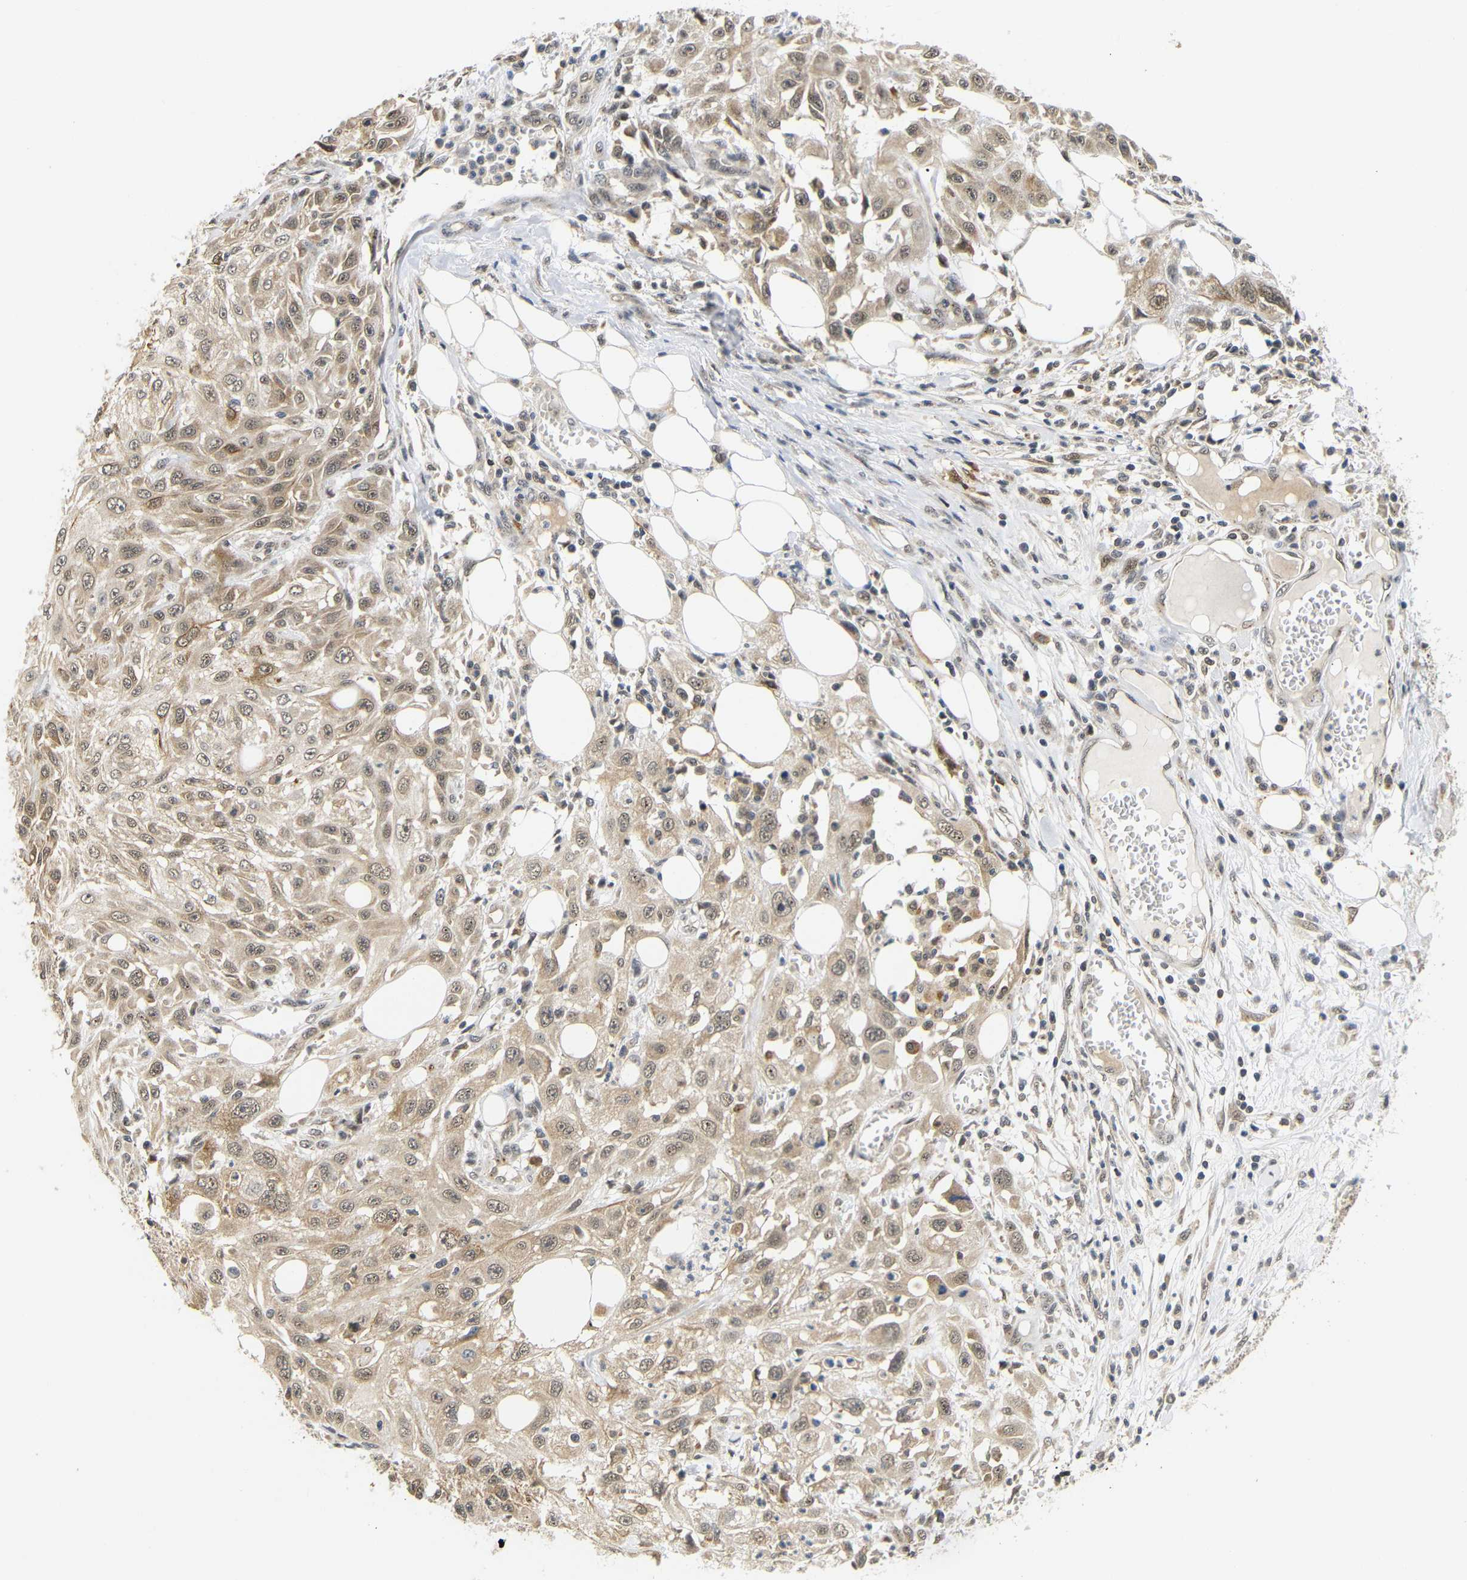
{"staining": {"intensity": "moderate", "quantity": ">75%", "location": "cytoplasmic/membranous,nuclear"}, "tissue": "skin cancer", "cell_type": "Tumor cells", "image_type": "cancer", "snomed": [{"axis": "morphology", "description": "Squamous cell carcinoma, NOS"}, {"axis": "topography", "description": "Skin"}], "caption": "This is an image of immunohistochemistry staining of skin squamous cell carcinoma, which shows moderate expression in the cytoplasmic/membranous and nuclear of tumor cells.", "gene": "GJA5", "patient": {"sex": "male", "age": 75}}